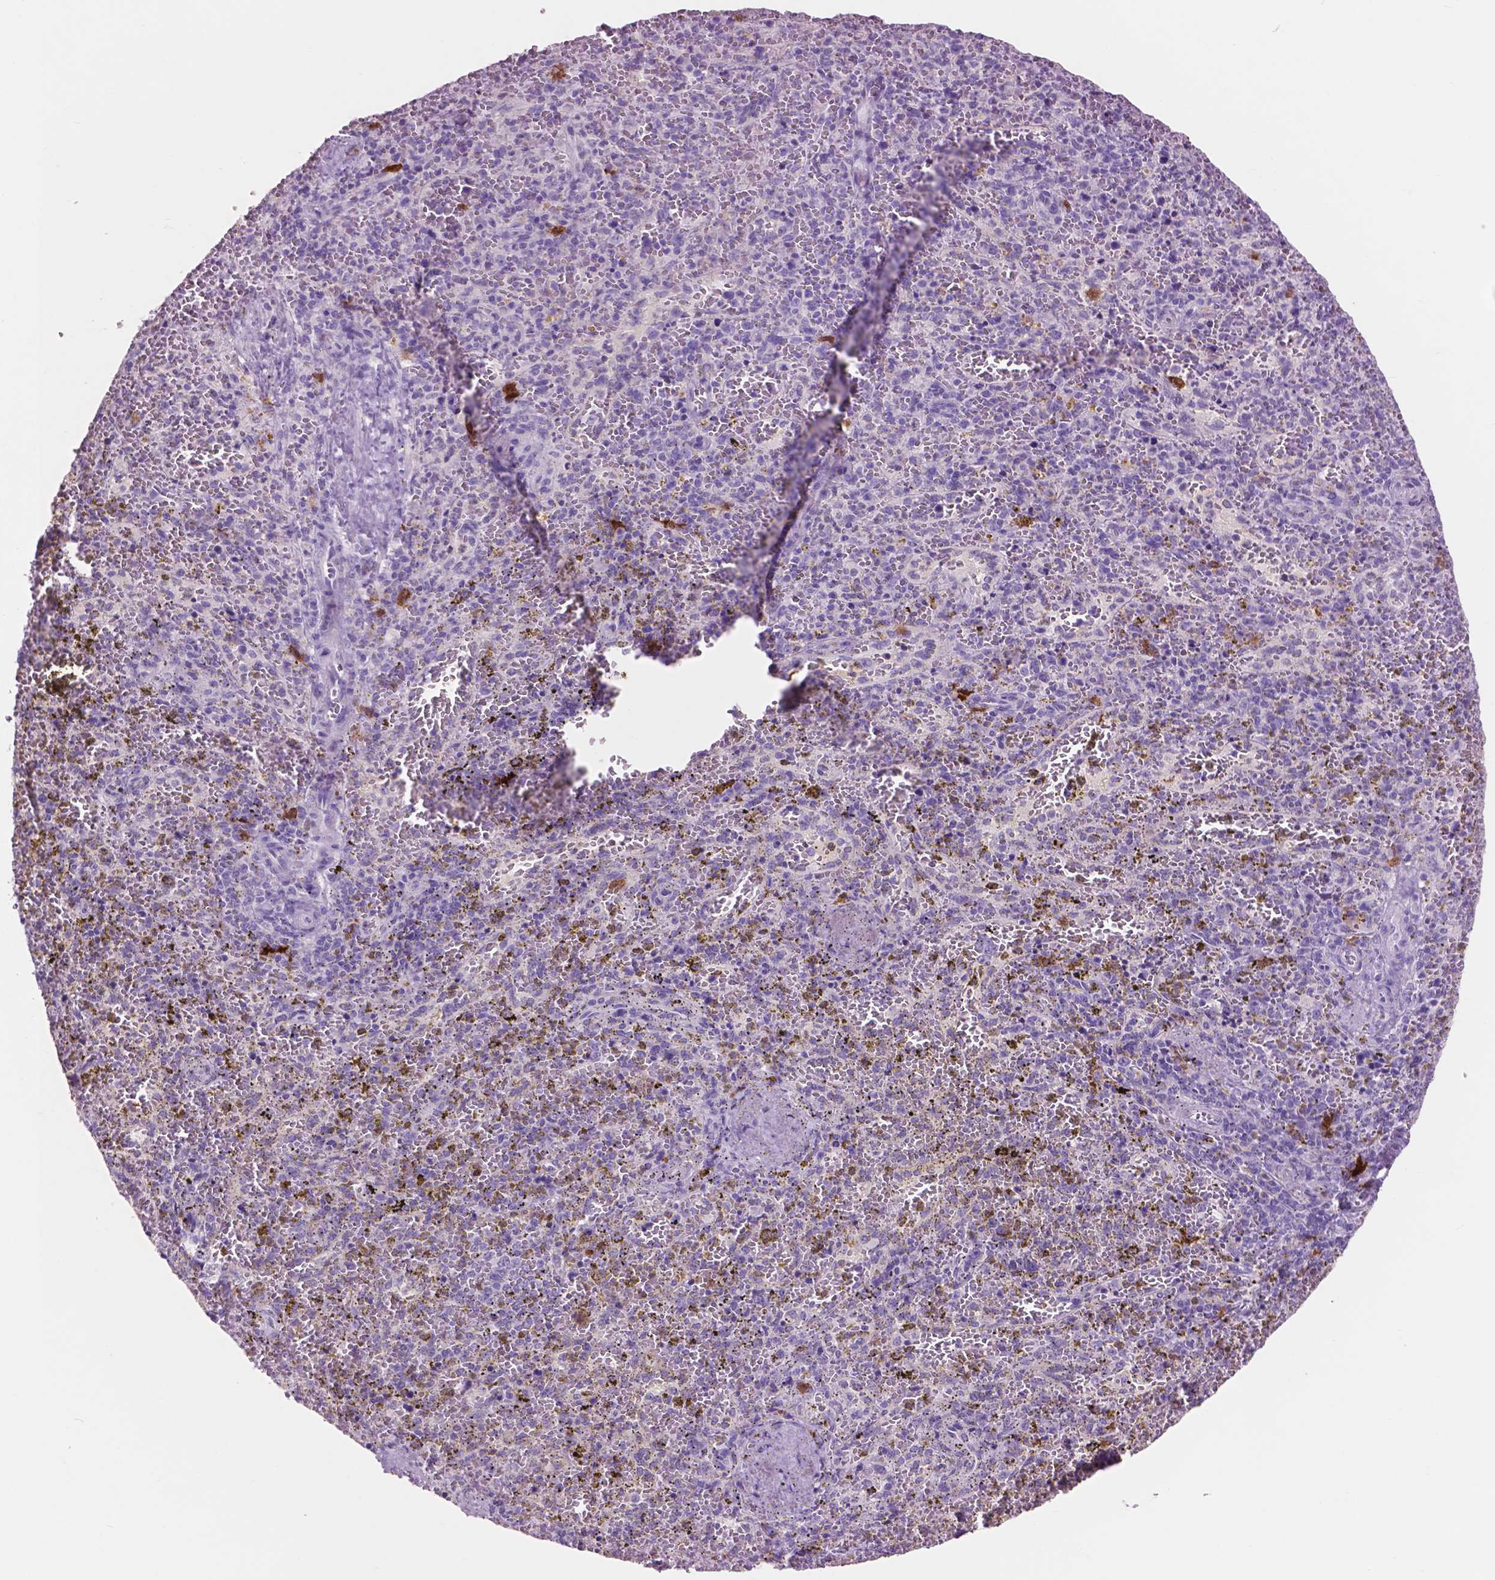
{"staining": {"intensity": "strong", "quantity": "<25%", "location": "cytoplasmic/membranous"}, "tissue": "spleen", "cell_type": "Cells in red pulp", "image_type": "normal", "snomed": [{"axis": "morphology", "description": "Normal tissue, NOS"}, {"axis": "topography", "description": "Spleen"}], "caption": "Strong cytoplasmic/membranous staining for a protein is identified in about <25% of cells in red pulp of unremarkable spleen using immunohistochemistry.", "gene": "IDO1", "patient": {"sex": "female", "age": 50}}